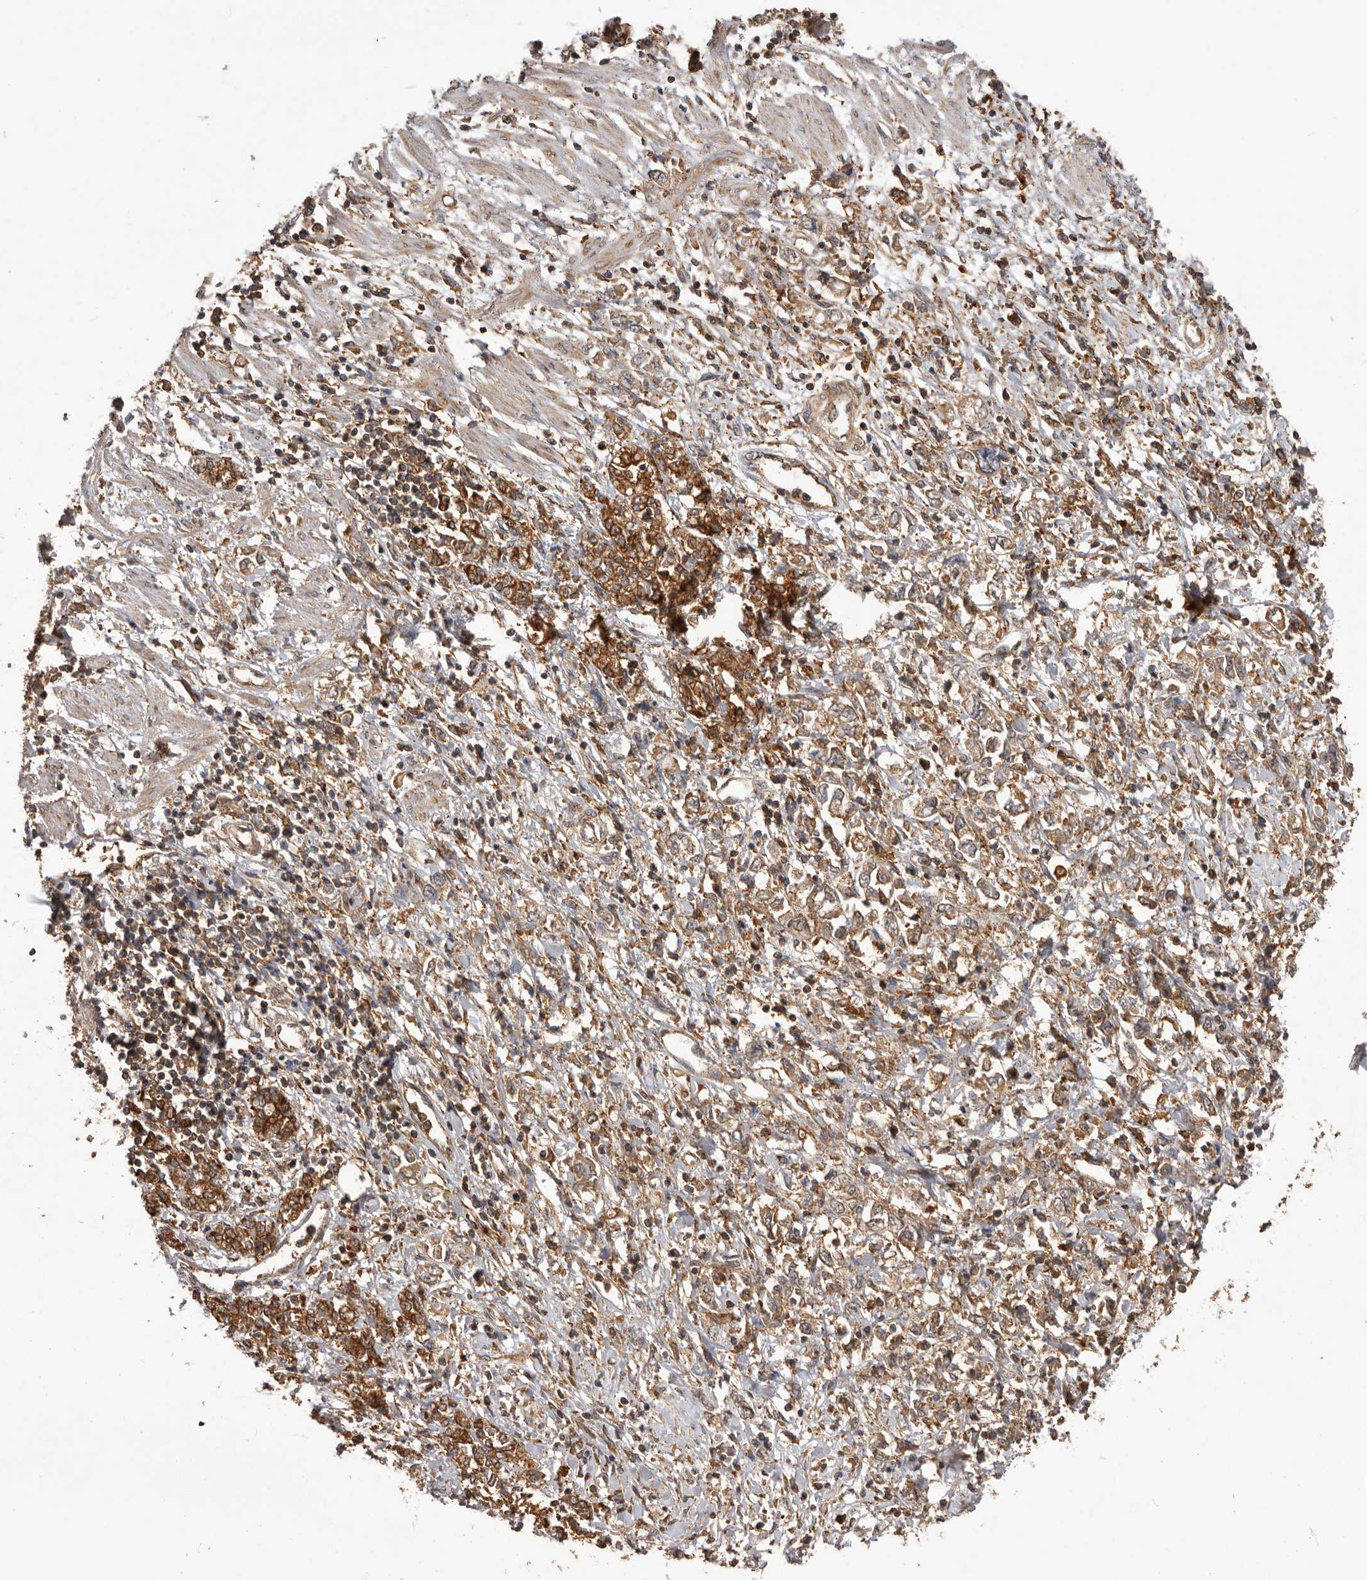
{"staining": {"intensity": "moderate", "quantity": ">75%", "location": "cytoplasmic/membranous"}, "tissue": "stomach cancer", "cell_type": "Tumor cells", "image_type": "cancer", "snomed": [{"axis": "morphology", "description": "Adenocarcinoma, NOS"}, {"axis": "topography", "description": "Stomach"}], "caption": "The image exhibits immunohistochemical staining of stomach cancer (adenocarcinoma). There is moderate cytoplasmic/membranous positivity is identified in about >75% of tumor cells.", "gene": "SLC22A3", "patient": {"sex": "female", "age": 76}}